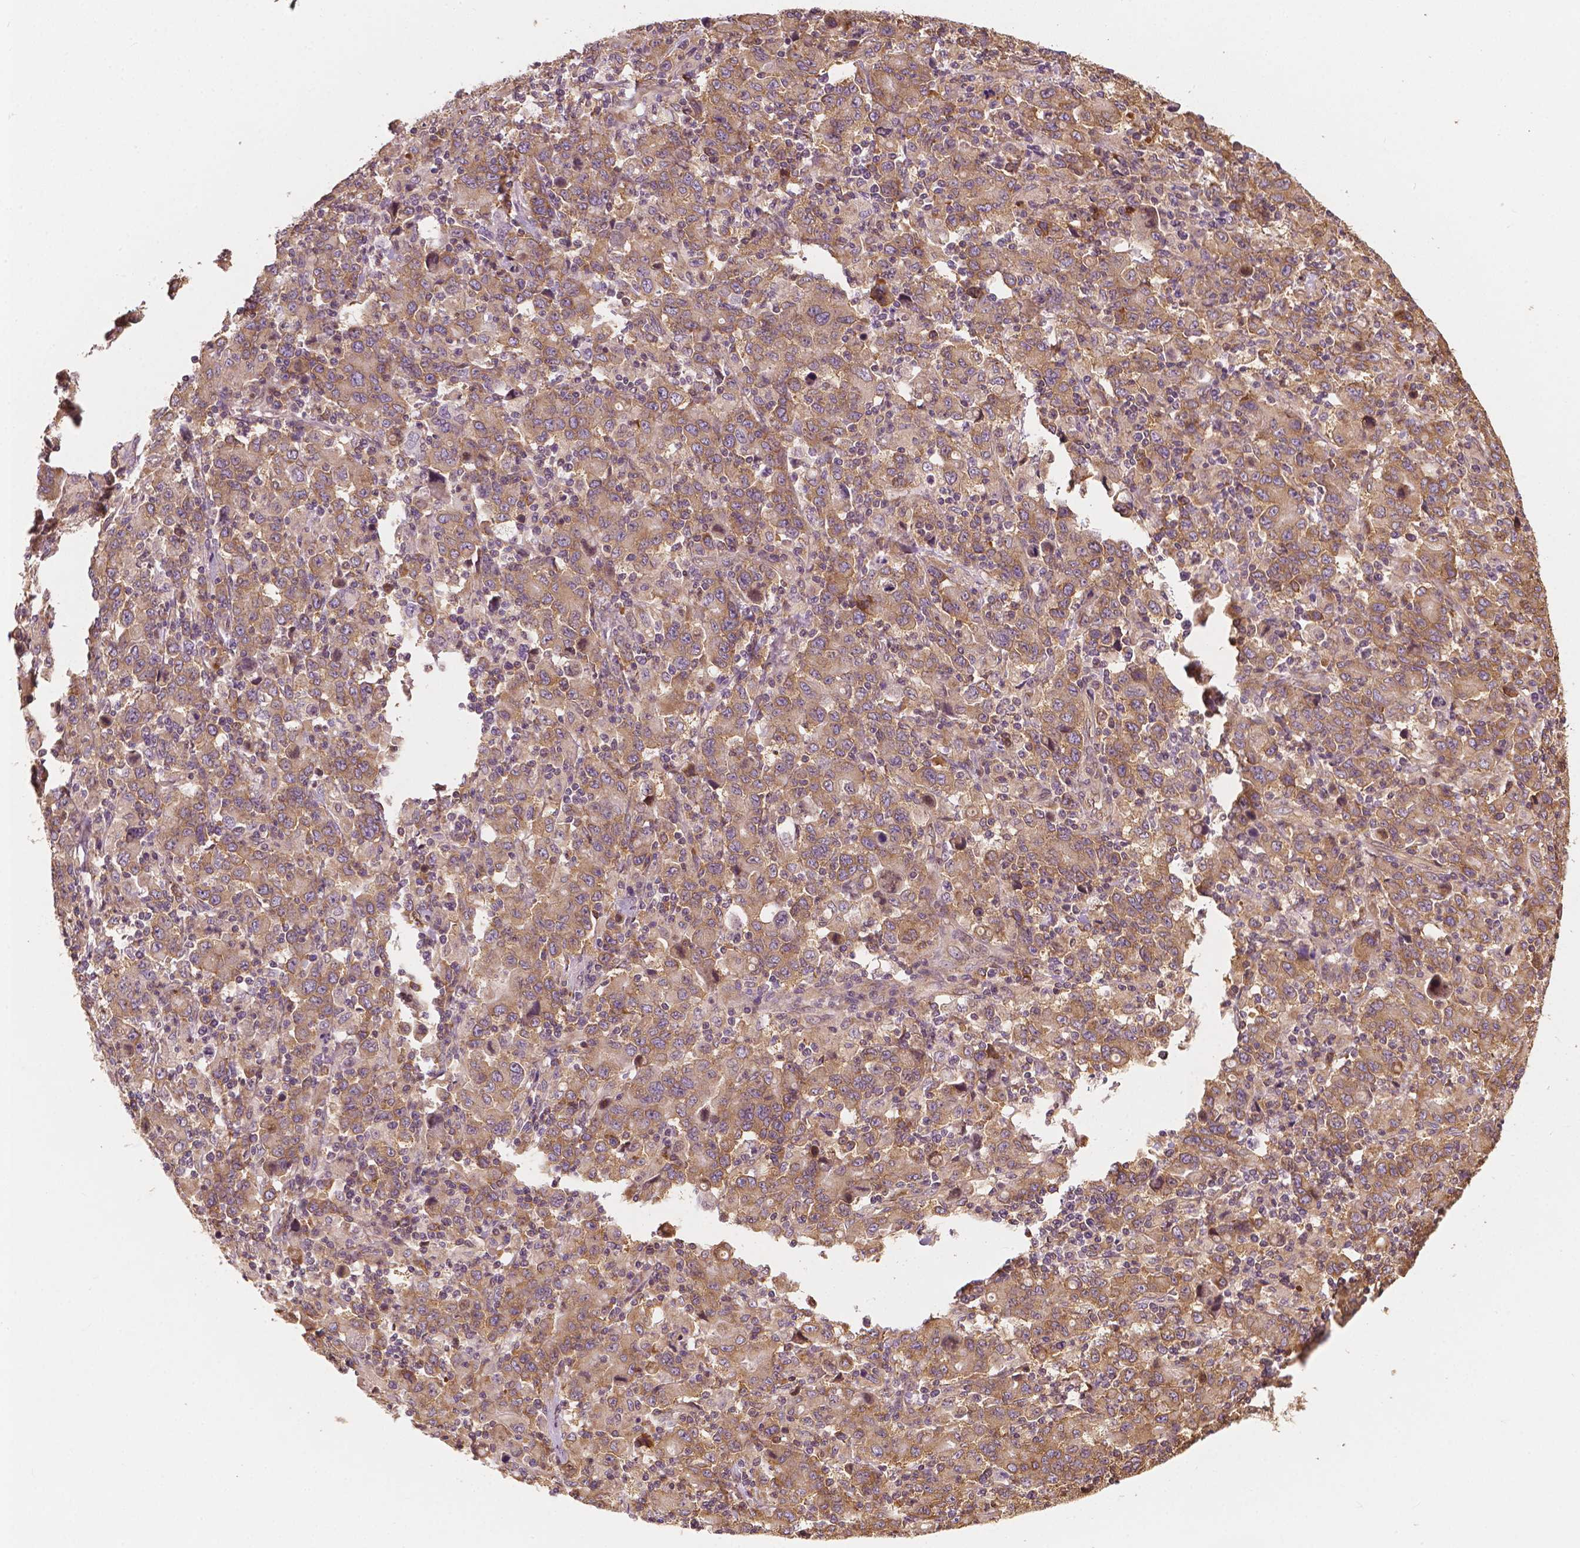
{"staining": {"intensity": "moderate", "quantity": ">75%", "location": "cytoplasmic/membranous"}, "tissue": "stomach cancer", "cell_type": "Tumor cells", "image_type": "cancer", "snomed": [{"axis": "morphology", "description": "Adenocarcinoma, NOS"}, {"axis": "topography", "description": "Stomach, upper"}], "caption": "The immunohistochemical stain labels moderate cytoplasmic/membranous expression in tumor cells of stomach adenocarcinoma tissue.", "gene": "G3BP1", "patient": {"sex": "male", "age": 69}}